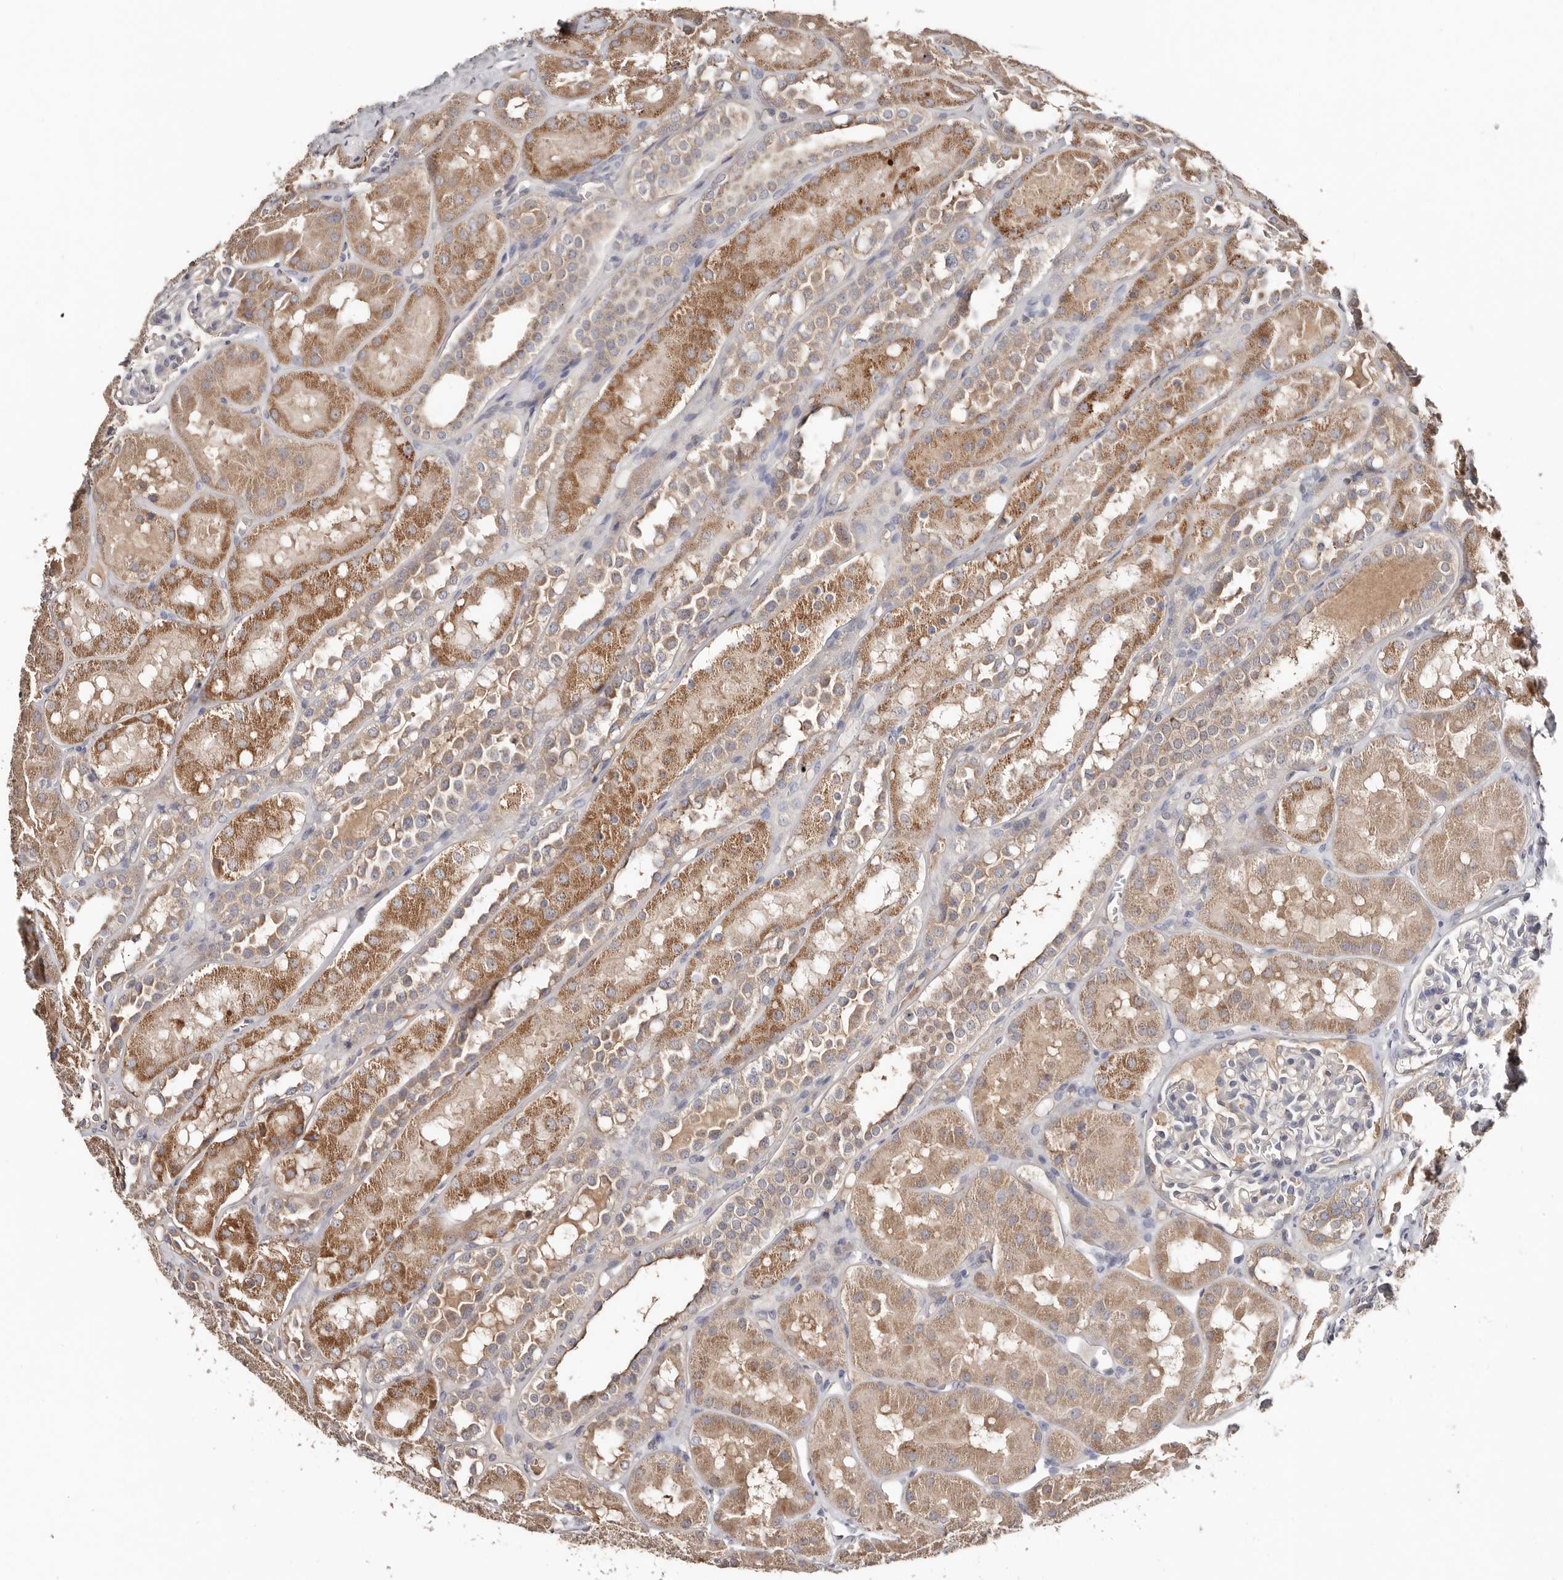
{"staining": {"intensity": "negative", "quantity": "none", "location": "none"}, "tissue": "kidney", "cell_type": "Cells in glomeruli", "image_type": "normal", "snomed": [{"axis": "morphology", "description": "Normal tissue, NOS"}, {"axis": "topography", "description": "Kidney"}], "caption": "Image shows no protein staining in cells in glomeruli of unremarkable kidney. (DAB (3,3'-diaminobenzidine) immunohistochemistry with hematoxylin counter stain).", "gene": "SLC39A2", "patient": {"sex": "male", "age": 16}}